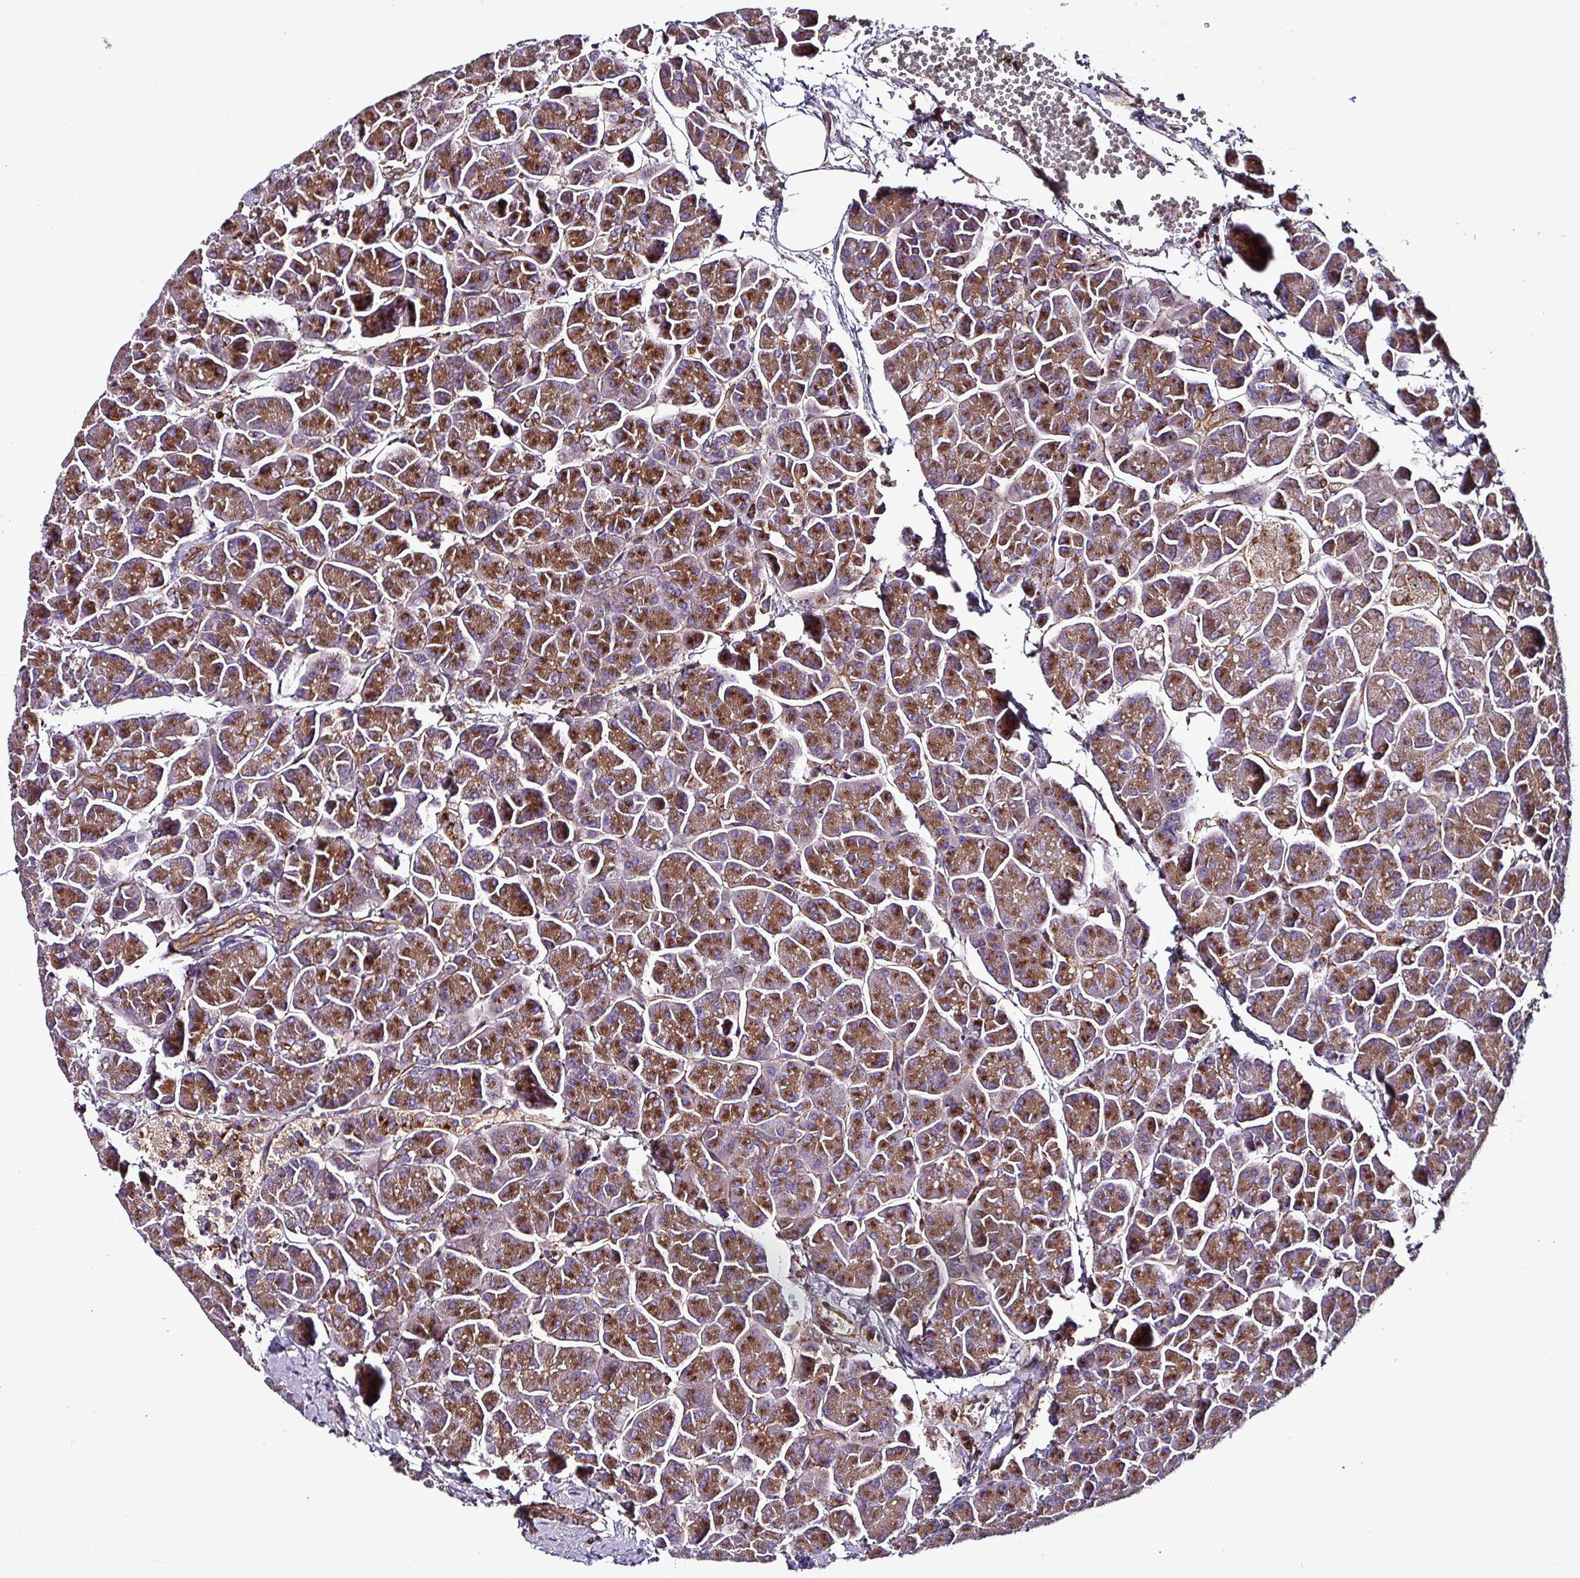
{"staining": {"intensity": "moderate", "quantity": ">75%", "location": "cytoplasmic/membranous"}, "tissue": "pancreas", "cell_type": "Exocrine glandular cells", "image_type": "normal", "snomed": [{"axis": "morphology", "description": "Normal tissue, NOS"}, {"axis": "topography", "description": "Pancreas"}, {"axis": "topography", "description": "Peripheral nerve tissue"}], "caption": "Immunohistochemical staining of benign pancreas displays medium levels of moderate cytoplasmic/membranous staining in about >75% of exocrine glandular cells. Immunohistochemistry (ihc) stains the protein in brown and the nuclei are stained blue.", "gene": "VAMP4", "patient": {"sex": "male", "age": 54}}